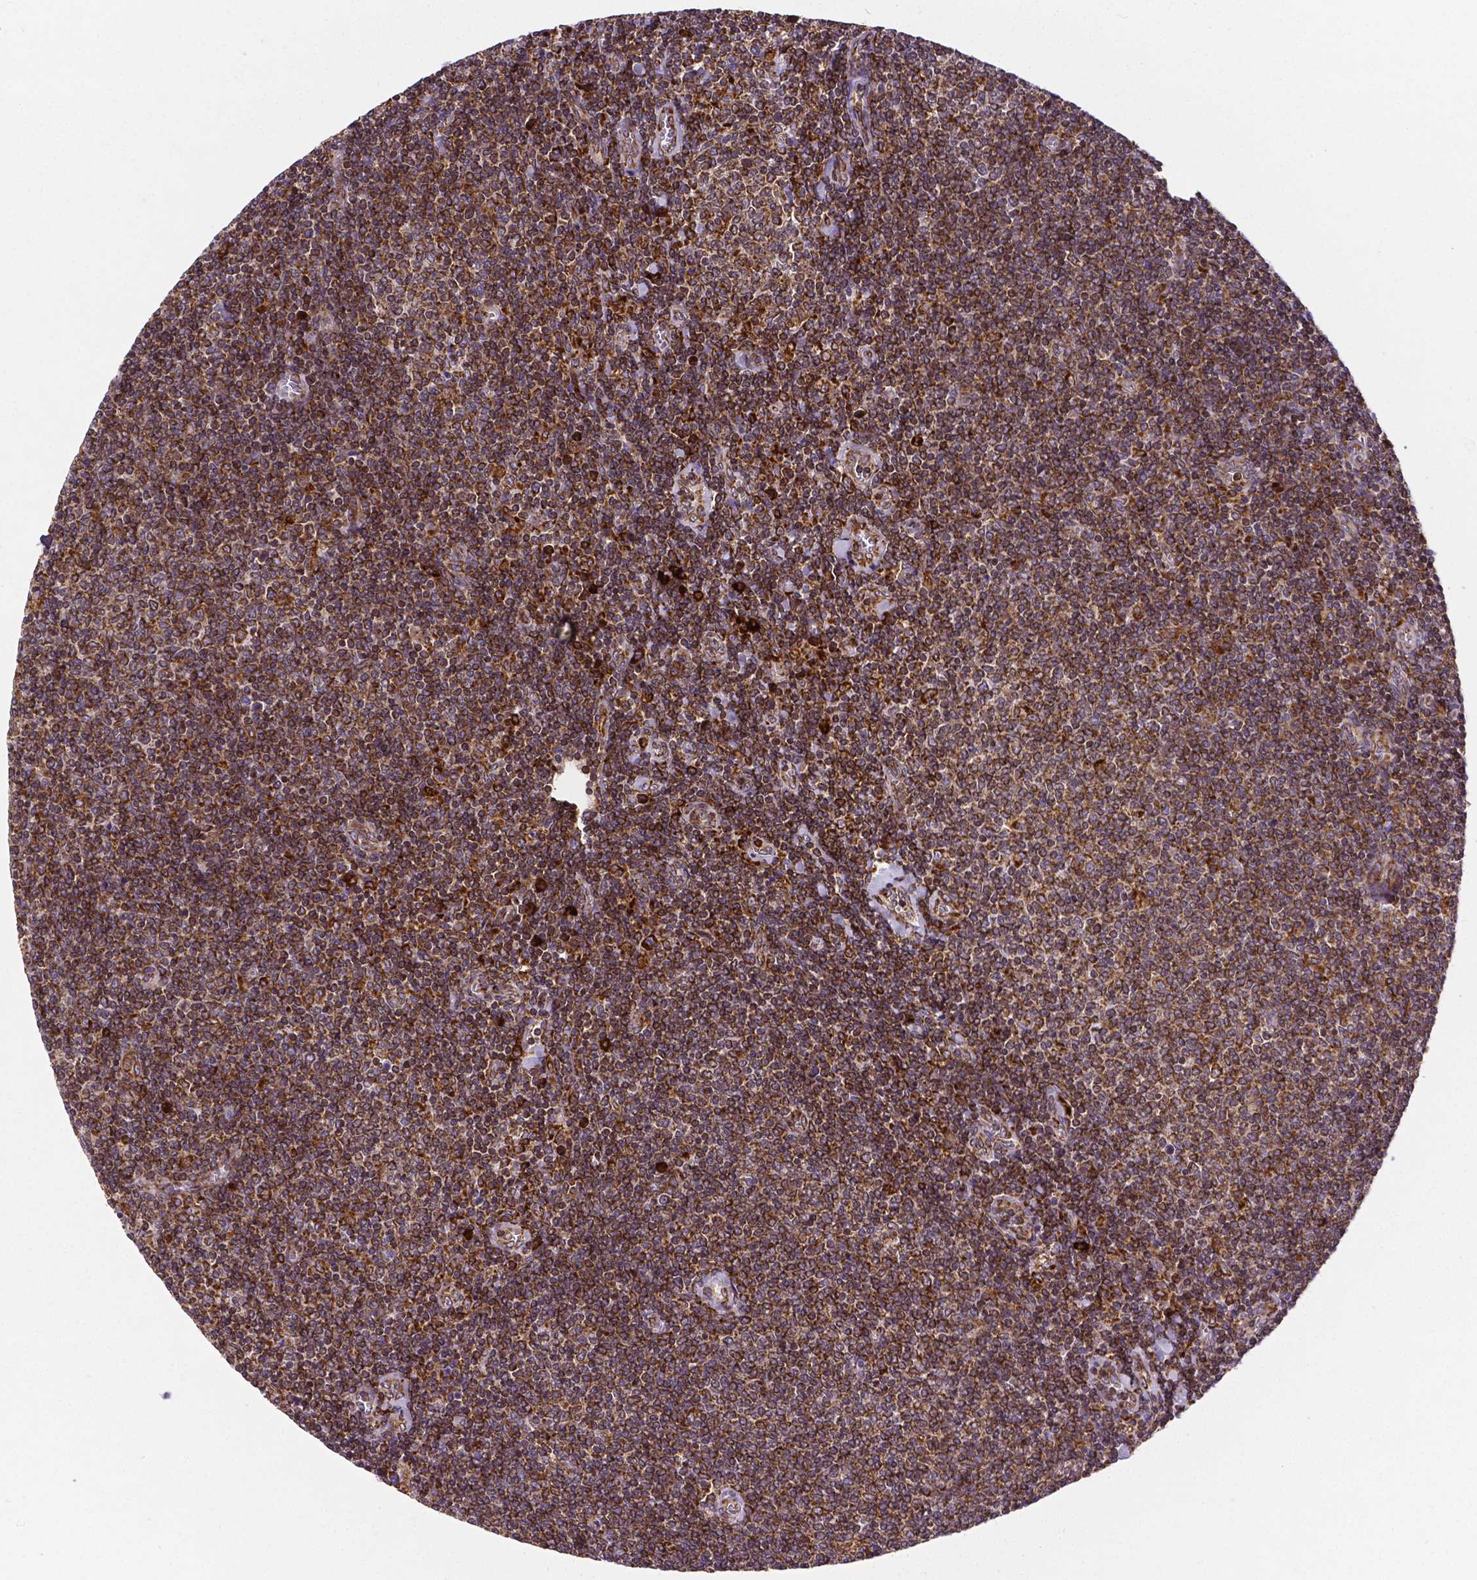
{"staining": {"intensity": "moderate", "quantity": ">75%", "location": "cytoplasmic/membranous"}, "tissue": "lymphoma", "cell_type": "Tumor cells", "image_type": "cancer", "snomed": [{"axis": "morphology", "description": "Malignant lymphoma, non-Hodgkin's type, Low grade"}, {"axis": "topography", "description": "Lymph node"}], "caption": "Immunohistochemical staining of human lymphoma displays medium levels of moderate cytoplasmic/membranous expression in approximately >75% of tumor cells.", "gene": "MTDH", "patient": {"sex": "male", "age": 52}}